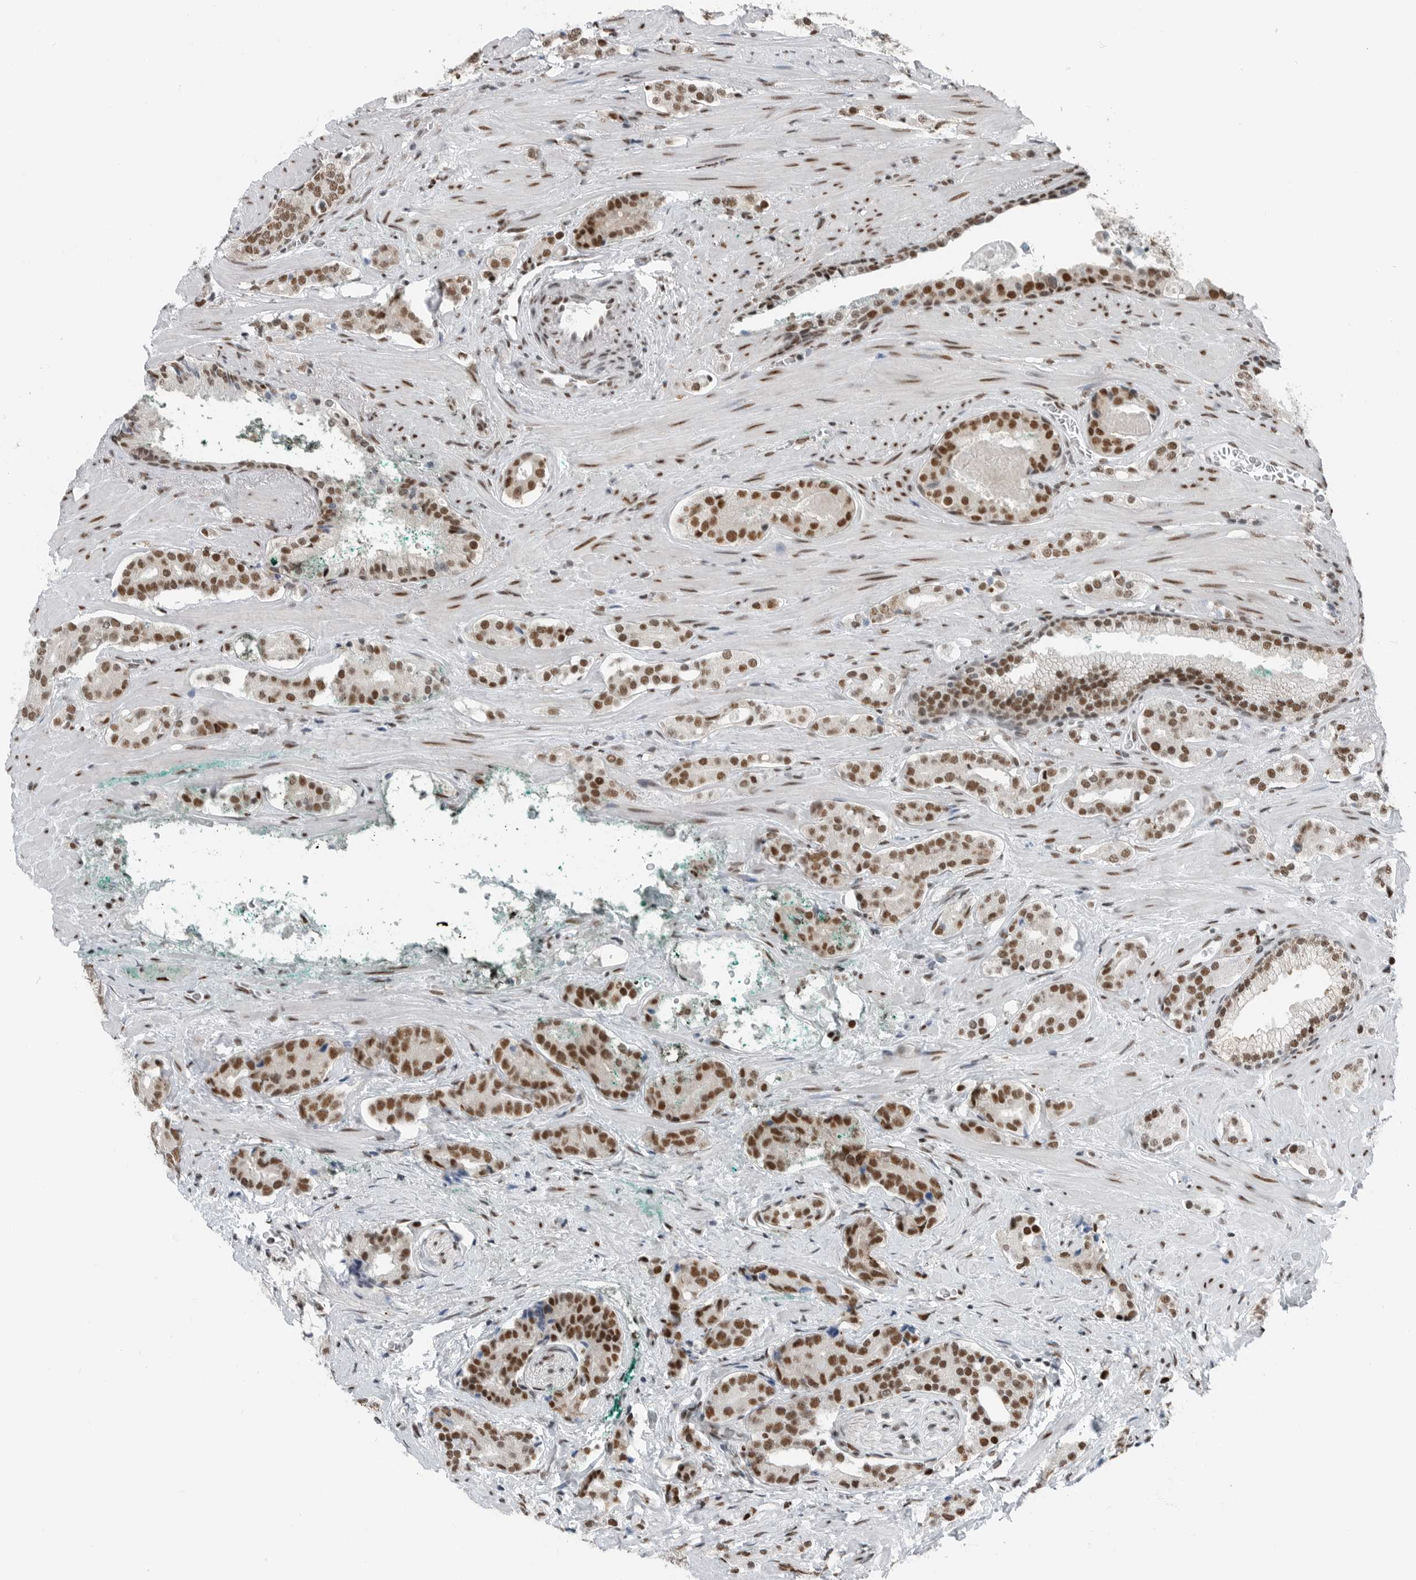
{"staining": {"intensity": "strong", "quantity": ">75%", "location": "nuclear"}, "tissue": "prostate cancer", "cell_type": "Tumor cells", "image_type": "cancer", "snomed": [{"axis": "morphology", "description": "Adenocarcinoma, High grade"}, {"axis": "topography", "description": "Prostate"}], "caption": "IHC (DAB) staining of prostate cancer reveals strong nuclear protein expression in approximately >75% of tumor cells. The staining was performed using DAB to visualize the protein expression in brown, while the nuclei were stained in blue with hematoxylin (Magnification: 20x).", "gene": "BLZF1", "patient": {"sex": "male", "age": 71}}